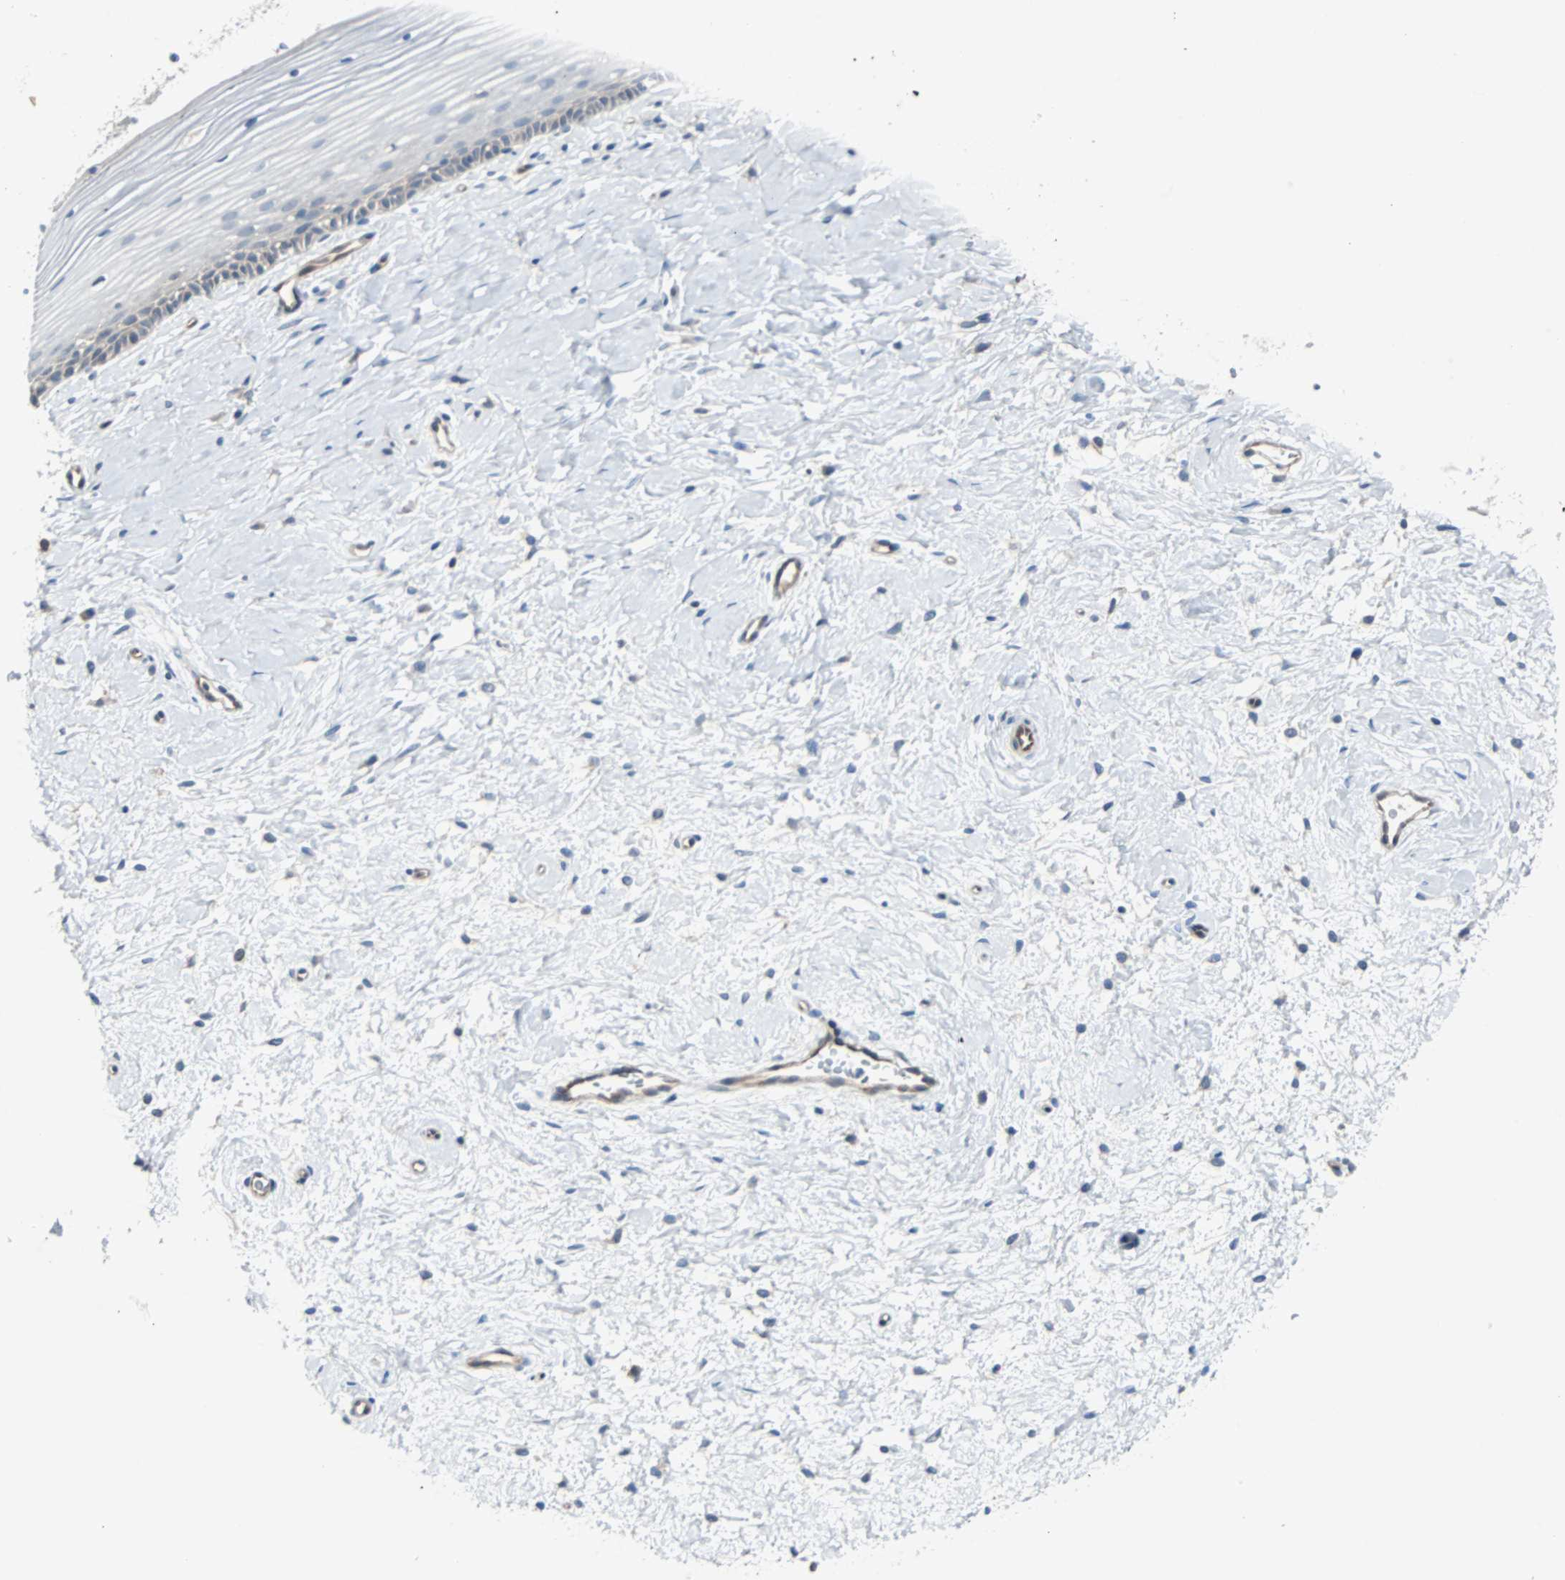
{"staining": {"intensity": "weak", "quantity": "25%-75%", "location": "cytoplasmic/membranous"}, "tissue": "cervix", "cell_type": "Glandular cells", "image_type": "normal", "snomed": [{"axis": "morphology", "description": "Normal tissue, NOS"}, {"axis": "topography", "description": "Cervix"}], "caption": "A brown stain shows weak cytoplasmic/membranous expression of a protein in glandular cells of benign human cervix. (Brightfield microscopy of DAB IHC at high magnification).", "gene": "SWAP70", "patient": {"sex": "female", "age": 39}}